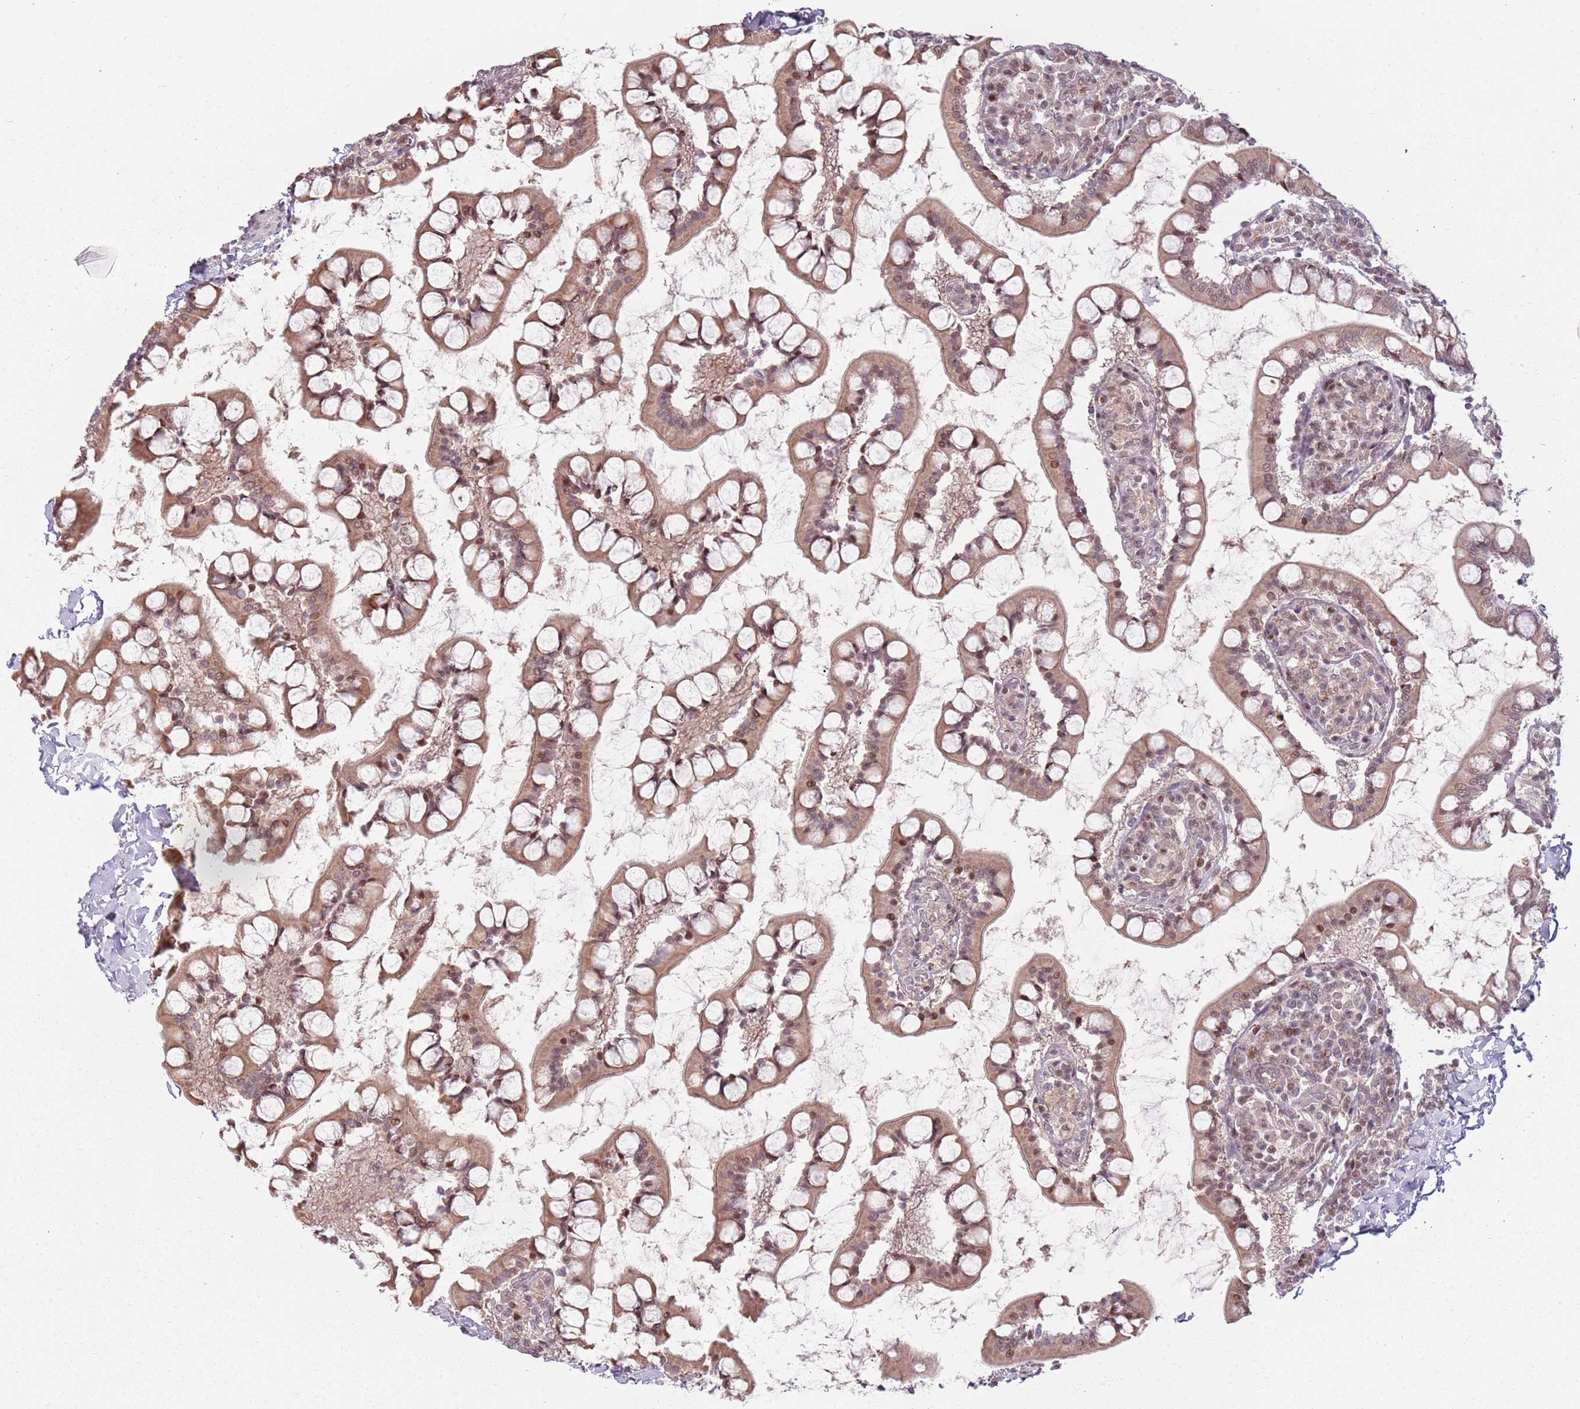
{"staining": {"intensity": "strong", "quantity": "25%-75%", "location": "cytoplasmic/membranous,nuclear"}, "tissue": "small intestine", "cell_type": "Glandular cells", "image_type": "normal", "snomed": [{"axis": "morphology", "description": "Normal tissue, NOS"}, {"axis": "topography", "description": "Small intestine"}], "caption": "A high amount of strong cytoplasmic/membranous,nuclear expression is seen in about 25%-75% of glandular cells in benign small intestine.", "gene": "ADGRG1", "patient": {"sex": "male", "age": 52}}